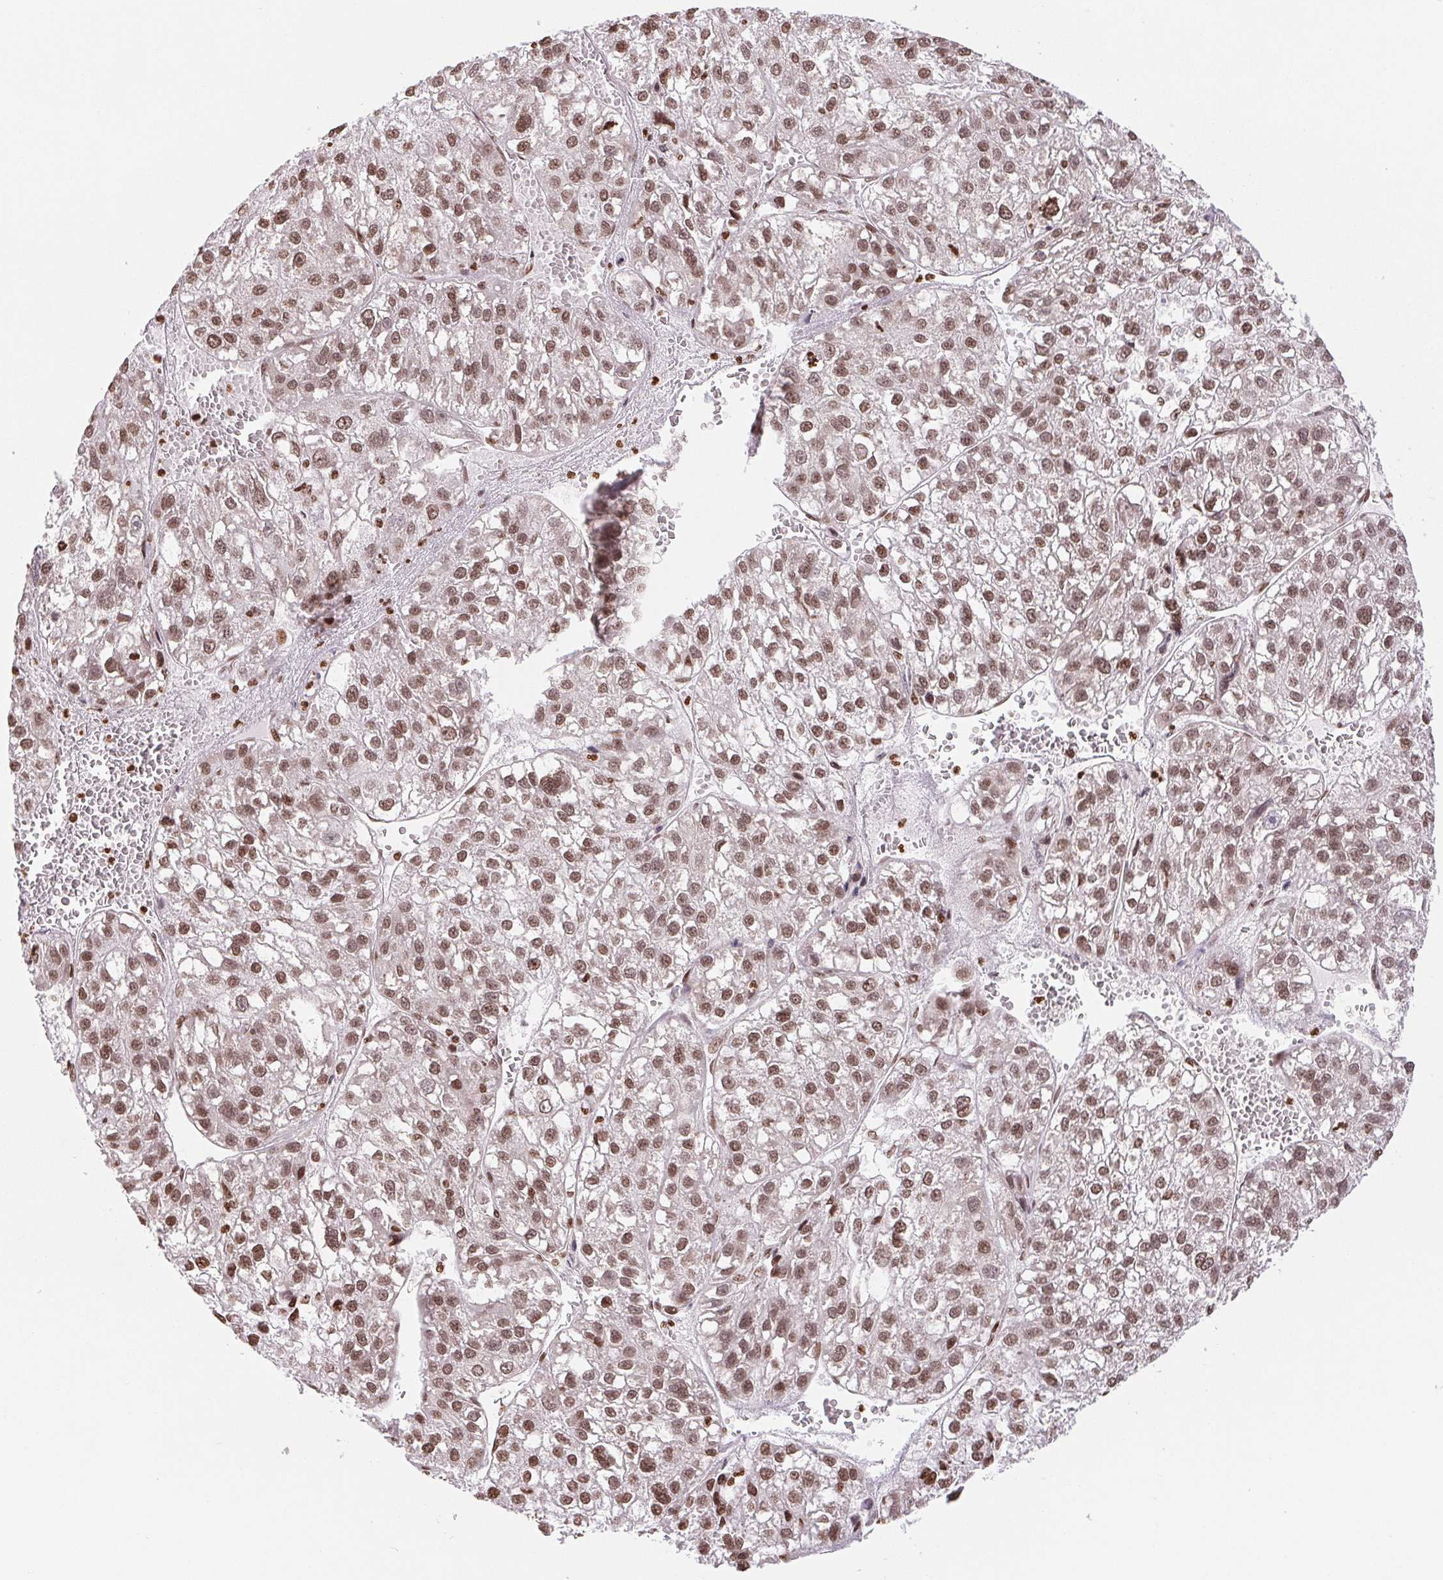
{"staining": {"intensity": "moderate", "quantity": ">75%", "location": "nuclear"}, "tissue": "liver cancer", "cell_type": "Tumor cells", "image_type": "cancer", "snomed": [{"axis": "morphology", "description": "Carcinoma, Hepatocellular, NOS"}, {"axis": "topography", "description": "Liver"}], "caption": "This photomicrograph shows immunohistochemistry staining of human liver cancer, with medium moderate nuclear positivity in approximately >75% of tumor cells.", "gene": "SMIM12", "patient": {"sex": "female", "age": 70}}